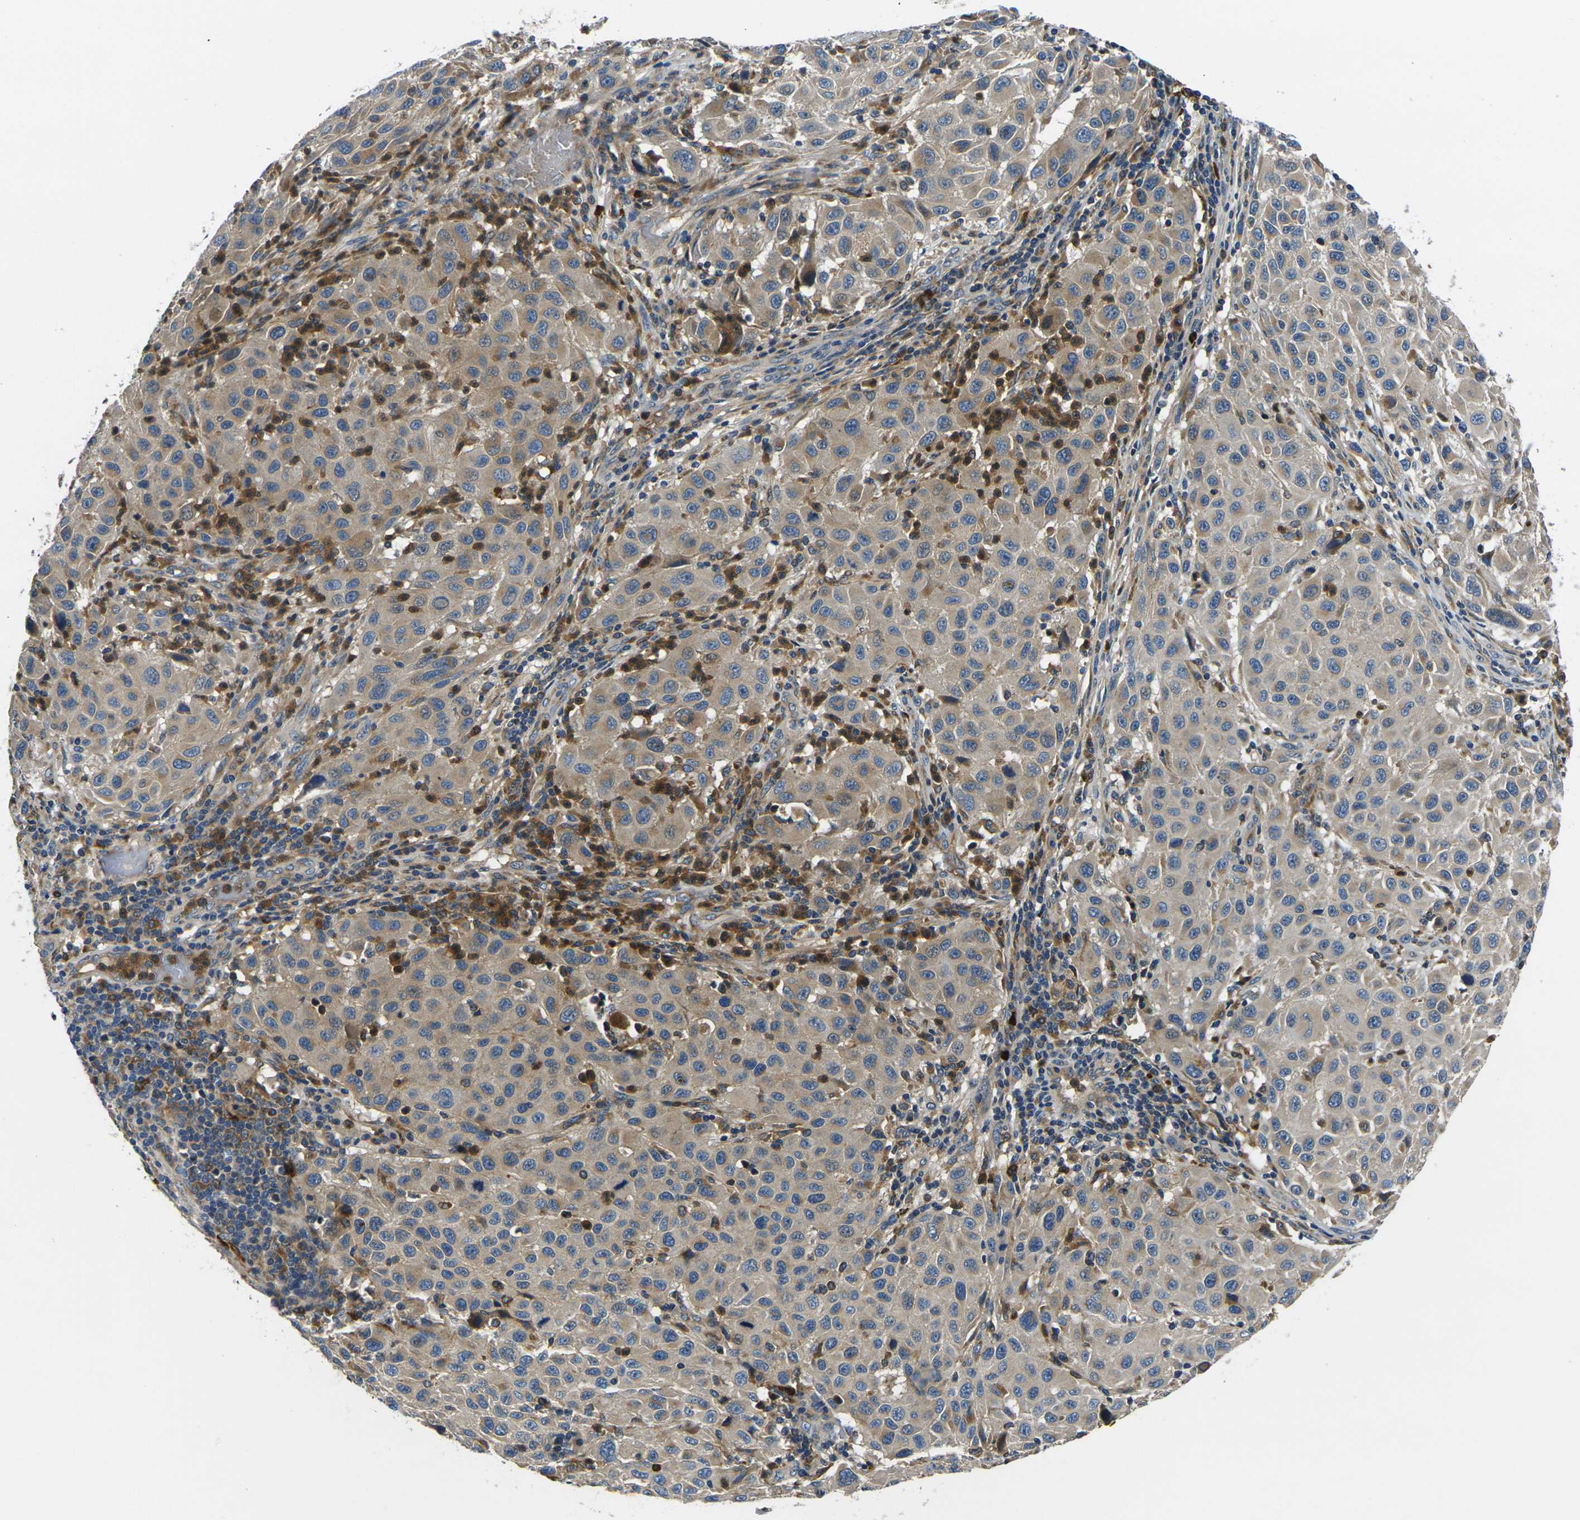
{"staining": {"intensity": "weak", "quantity": ">75%", "location": "cytoplasmic/membranous"}, "tissue": "melanoma", "cell_type": "Tumor cells", "image_type": "cancer", "snomed": [{"axis": "morphology", "description": "Malignant melanoma, Metastatic site"}, {"axis": "topography", "description": "Lymph node"}], "caption": "Weak cytoplasmic/membranous positivity is seen in approximately >75% of tumor cells in malignant melanoma (metastatic site).", "gene": "RAB1B", "patient": {"sex": "male", "age": 61}}